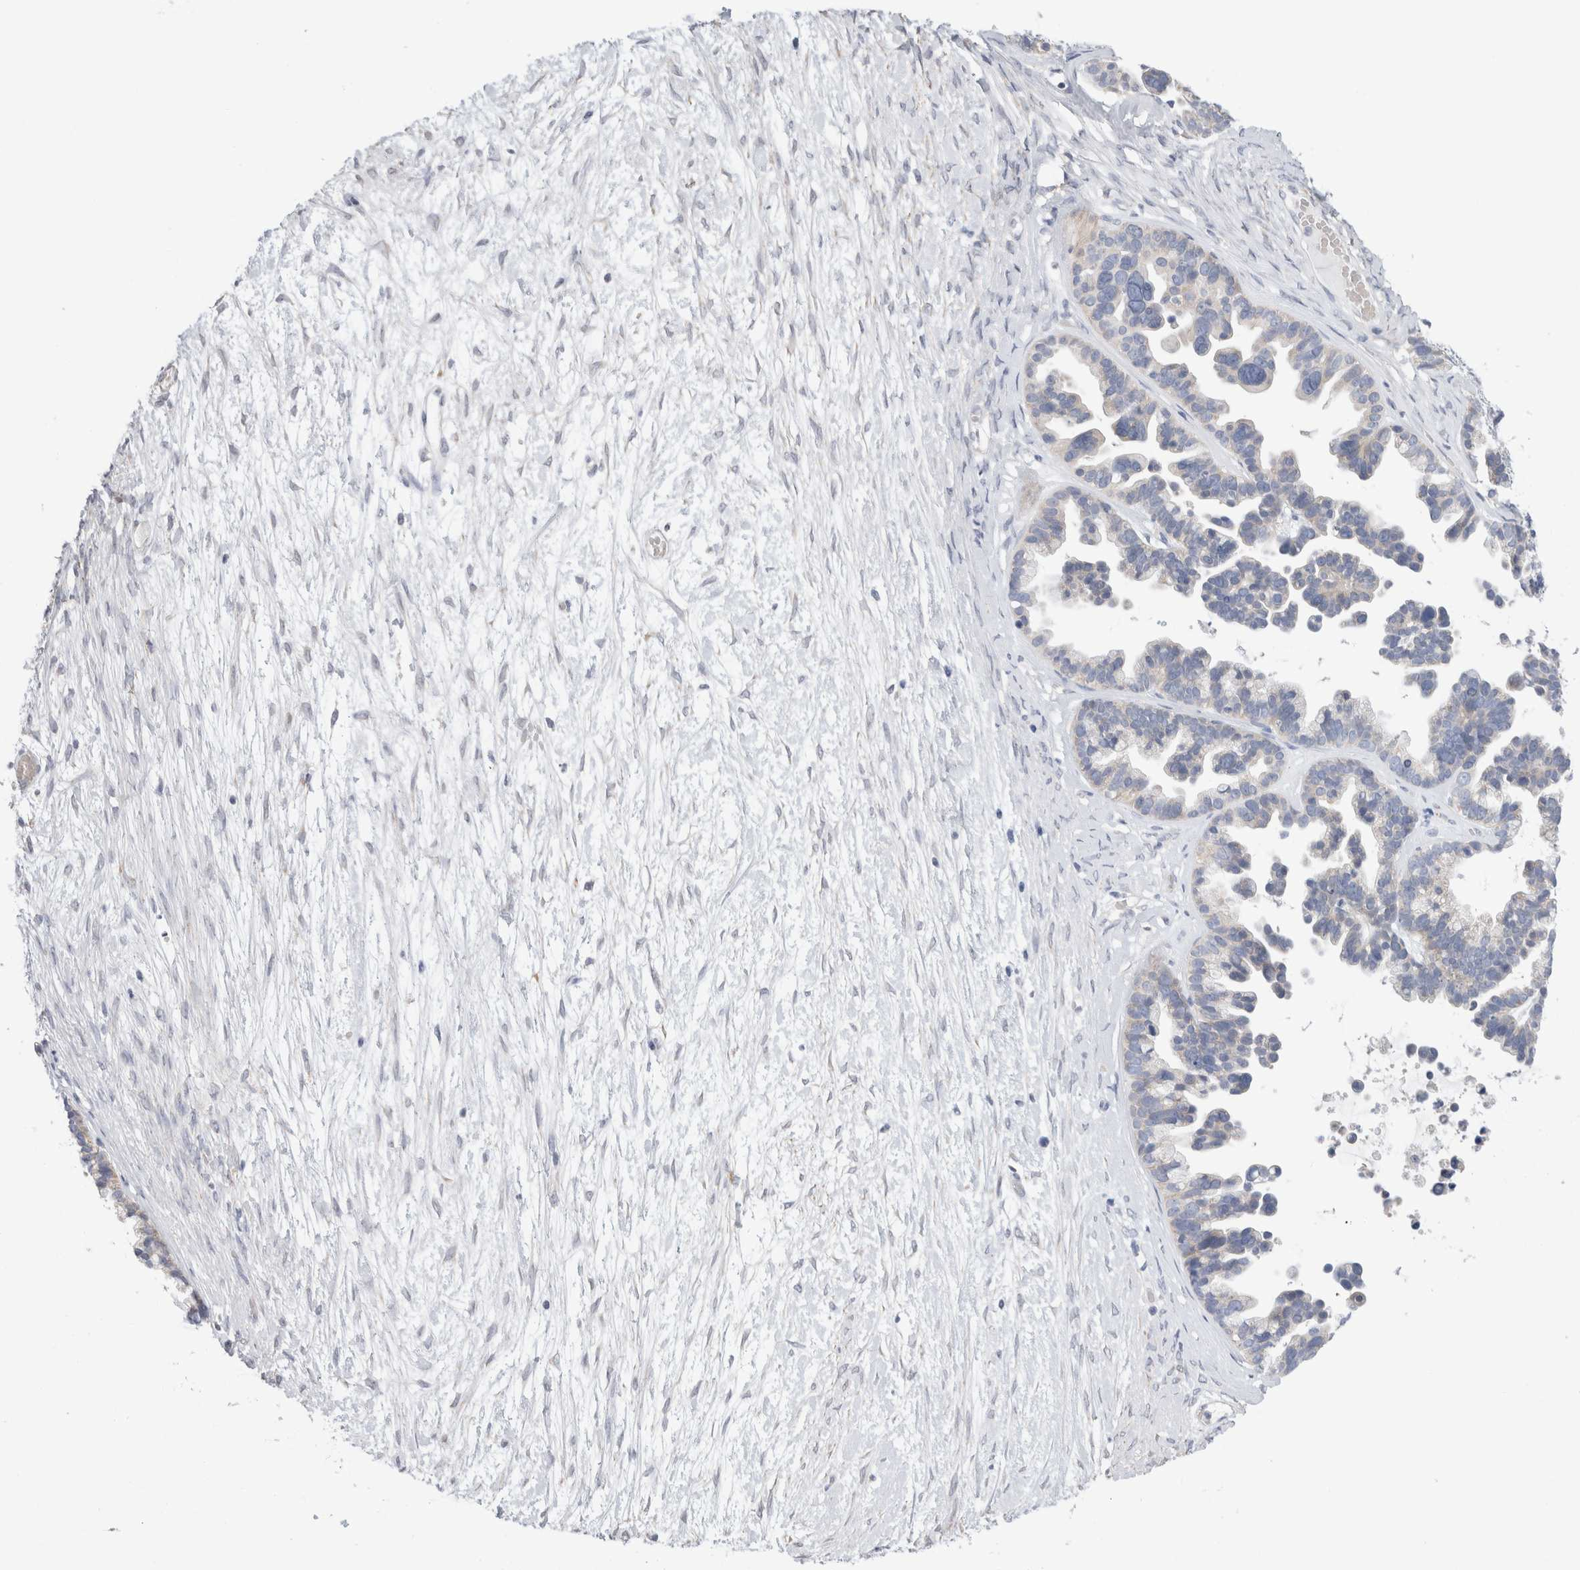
{"staining": {"intensity": "negative", "quantity": "none", "location": "none"}, "tissue": "ovarian cancer", "cell_type": "Tumor cells", "image_type": "cancer", "snomed": [{"axis": "morphology", "description": "Cystadenocarcinoma, serous, NOS"}, {"axis": "topography", "description": "Ovary"}], "caption": "Immunohistochemistry micrograph of neoplastic tissue: ovarian cancer stained with DAB exhibits no significant protein expression in tumor cells. (Stains: DAB immunohistochemistry with hematoxylin counter stain, Microscopy: brightfield microscopy at high magnification).", "gene": "NDOR1", "patient": {"sex": "female", "age": 56}}